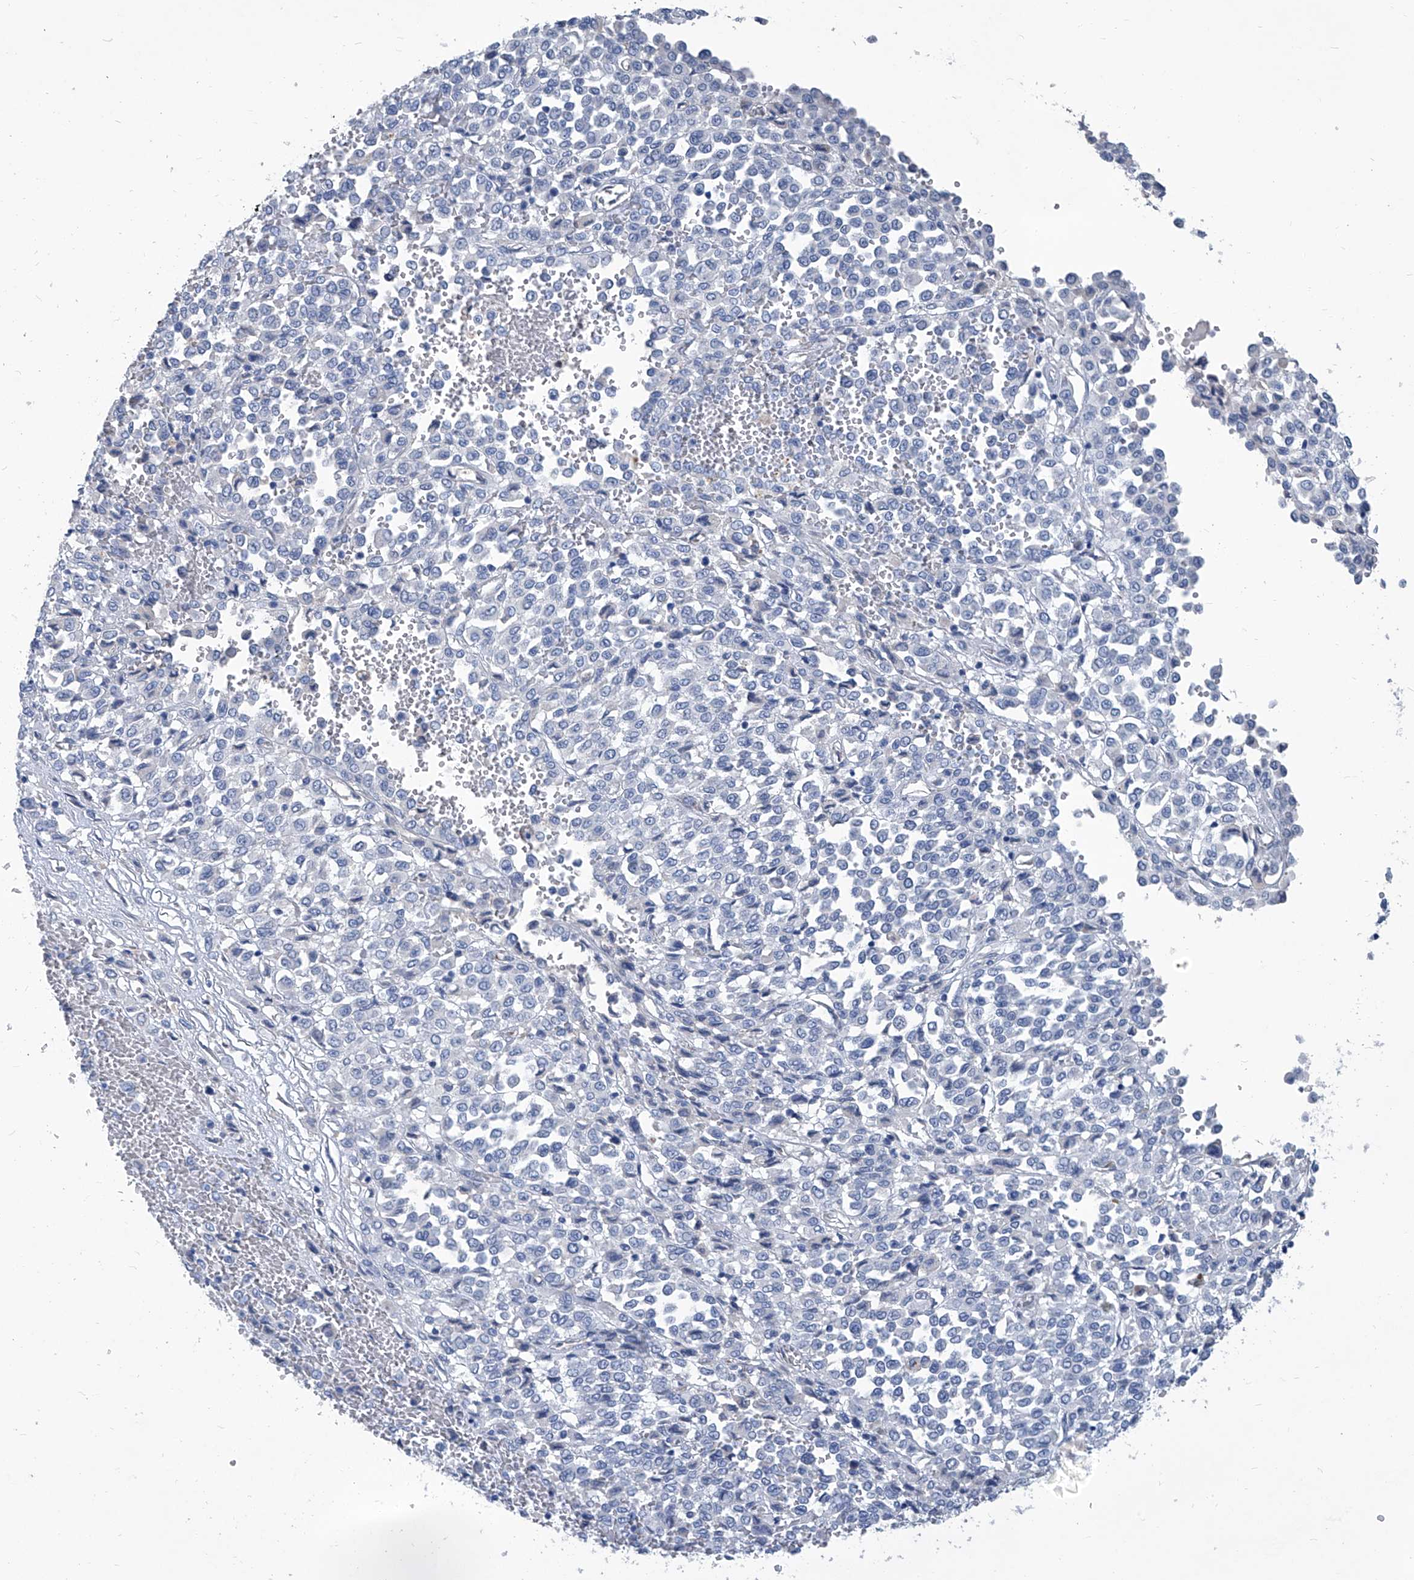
{"staining": {"intensity": "negative", "quantity": "none", "location": "none"}, "tissue": "melanoma", "cell_type": "Tumor cells", "image_type": "cancer", "snomed": [{"axis": "morphology", "description": "Malignant melanoma, Metastatic site"}, {"axis": "topography", "description": "Pancreas"}], "caption": "This is an IHC micrograph of melanoma. There is no positivity in tumor cells.", "gene": "MTARC1", "patient": {"sex": "female", "age": 30}}